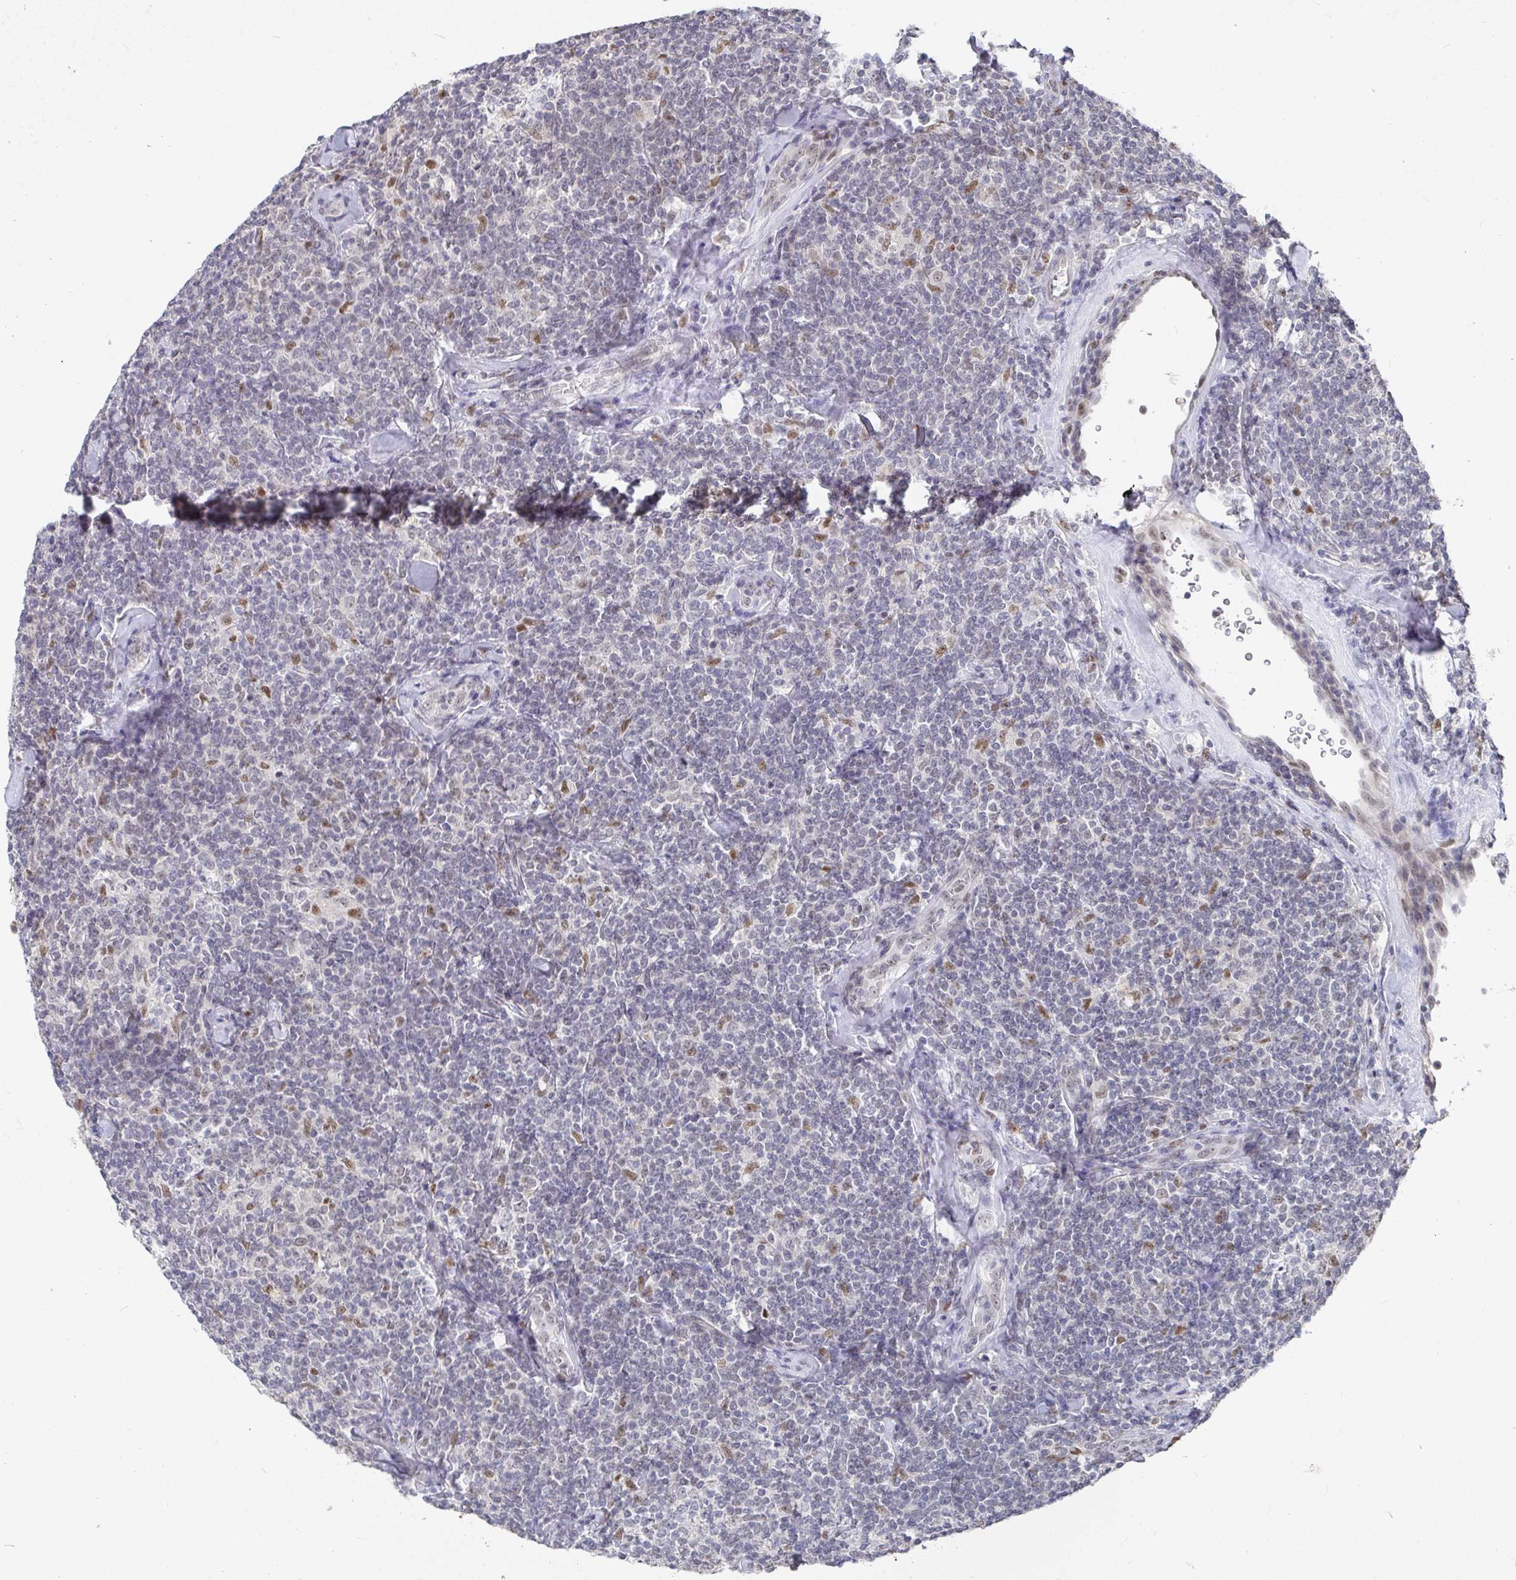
{"staining": {"intensity": "negative", "quantity": "none", "location": "none"}, "tissue": "lymphoma", "cell_type": "Tumor cells", "image_type": "cancer", "snomed": [{"axis": "morphology", "description": "Malignant lymphoma, non-Hodgkin's type, Low grade"}, {"axis": "topography", "description": "Lymph node"}], "caption": "IHC histopathology image of human low-grade malignant lymphoma, non-Hodgkin's type stained for a protein (brown), which exhibits no expression in tumor cells.", "gene": "RCOR1", "patient": {"sex": "female", "age": 56}}